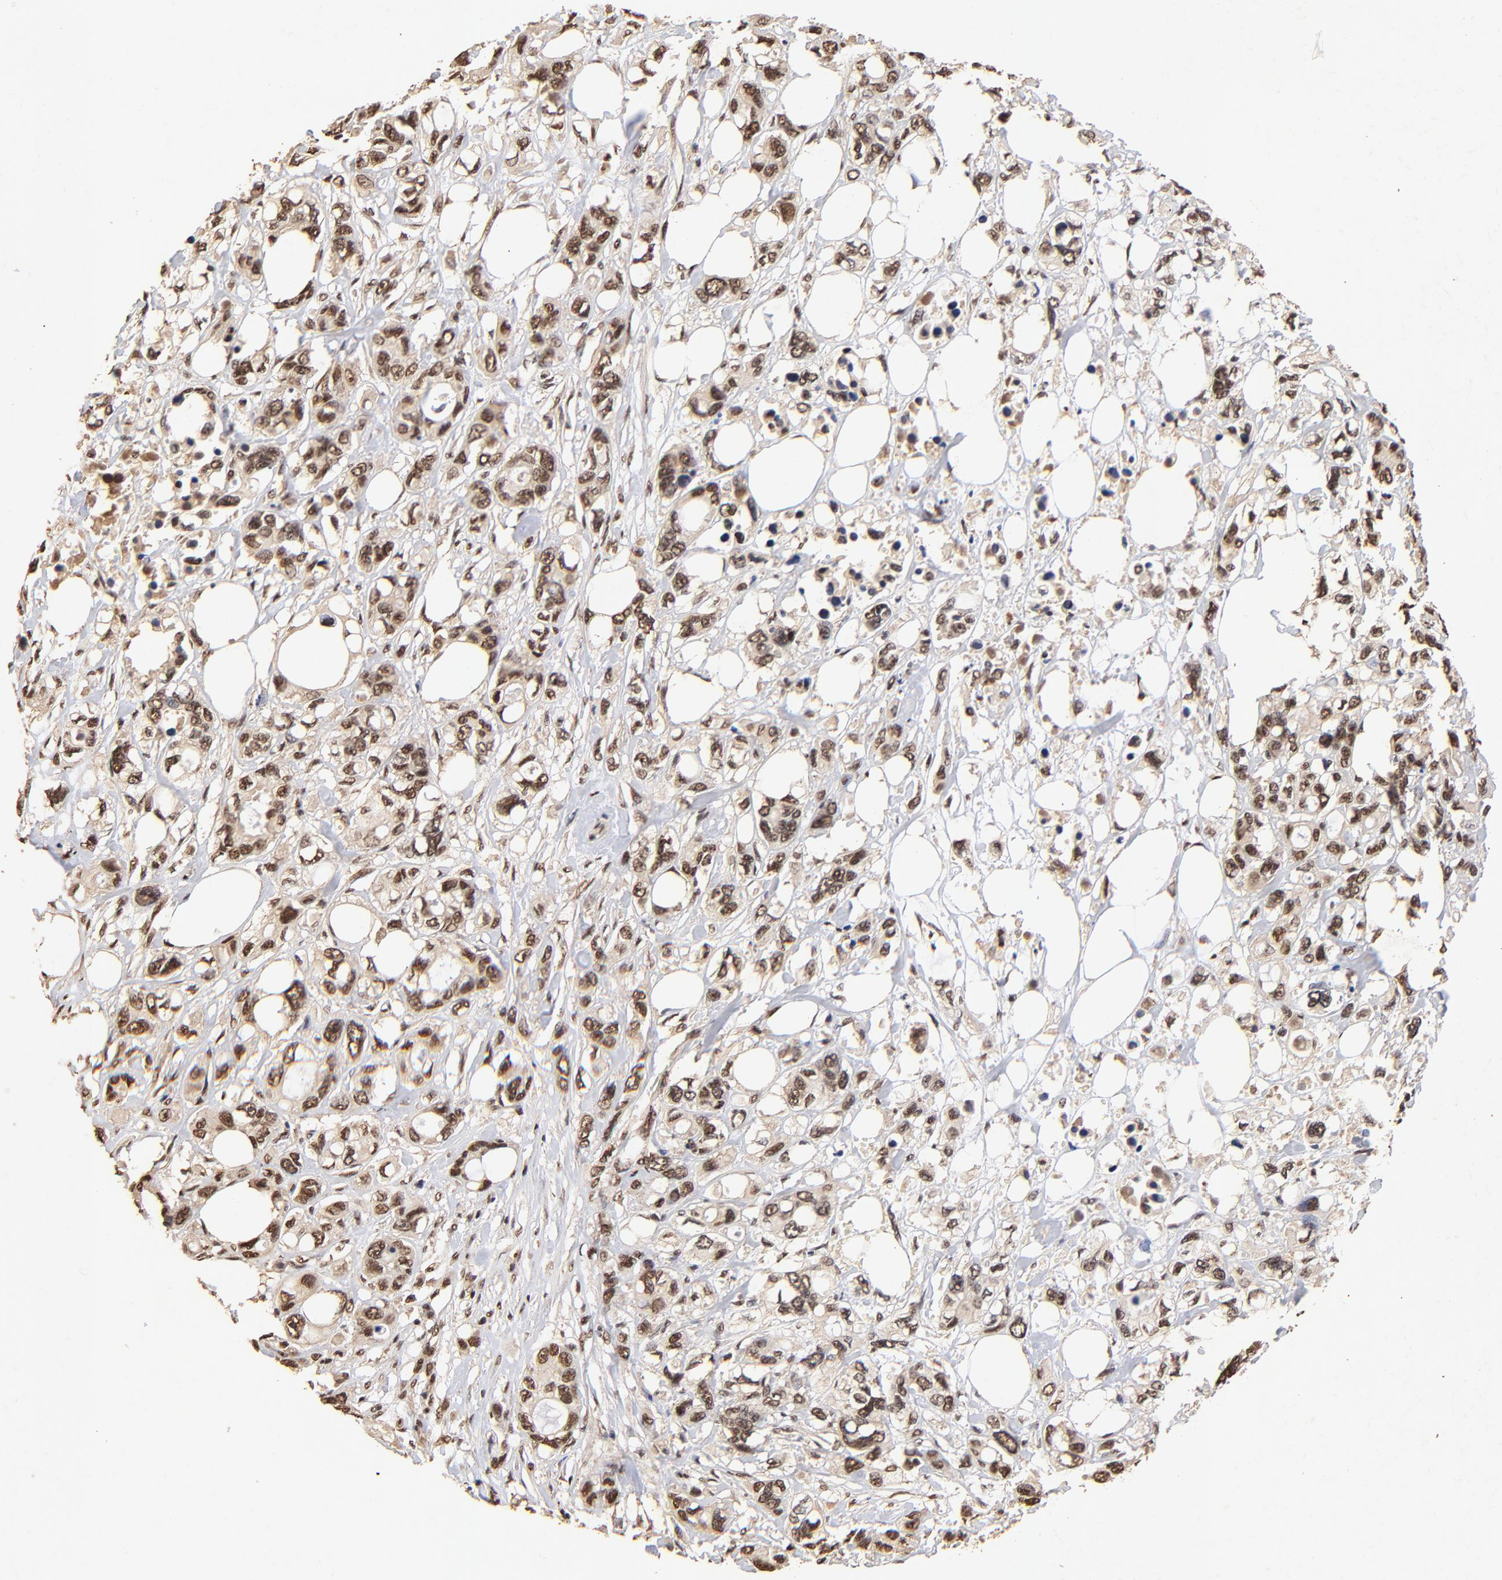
{"staining": {"intensity": "strong", "quantity": ">75%", "location": "cytoplasmic/membranous,nuclear"}, "tissue": "stomach cancer", "cell_type": "Tumor cells", "image_type": "cancer", "snomed": [{"axis": "morphology", "description": "Adenocarcinoma, NOS"}, {"axis": "topography", "description": "Stomach, upper"}], "caption": "A brown stain highlights strong cytoplasmic/membranous and nuclear staining of a protein in human adenocarcinoma (stomach) tumor cells. Immunohistochemistry (ihc) stains the protein of interest in brown and the nuclei are stained blue.", "gene": "MED12", "patient": {"sex": "male", "age": 47}}